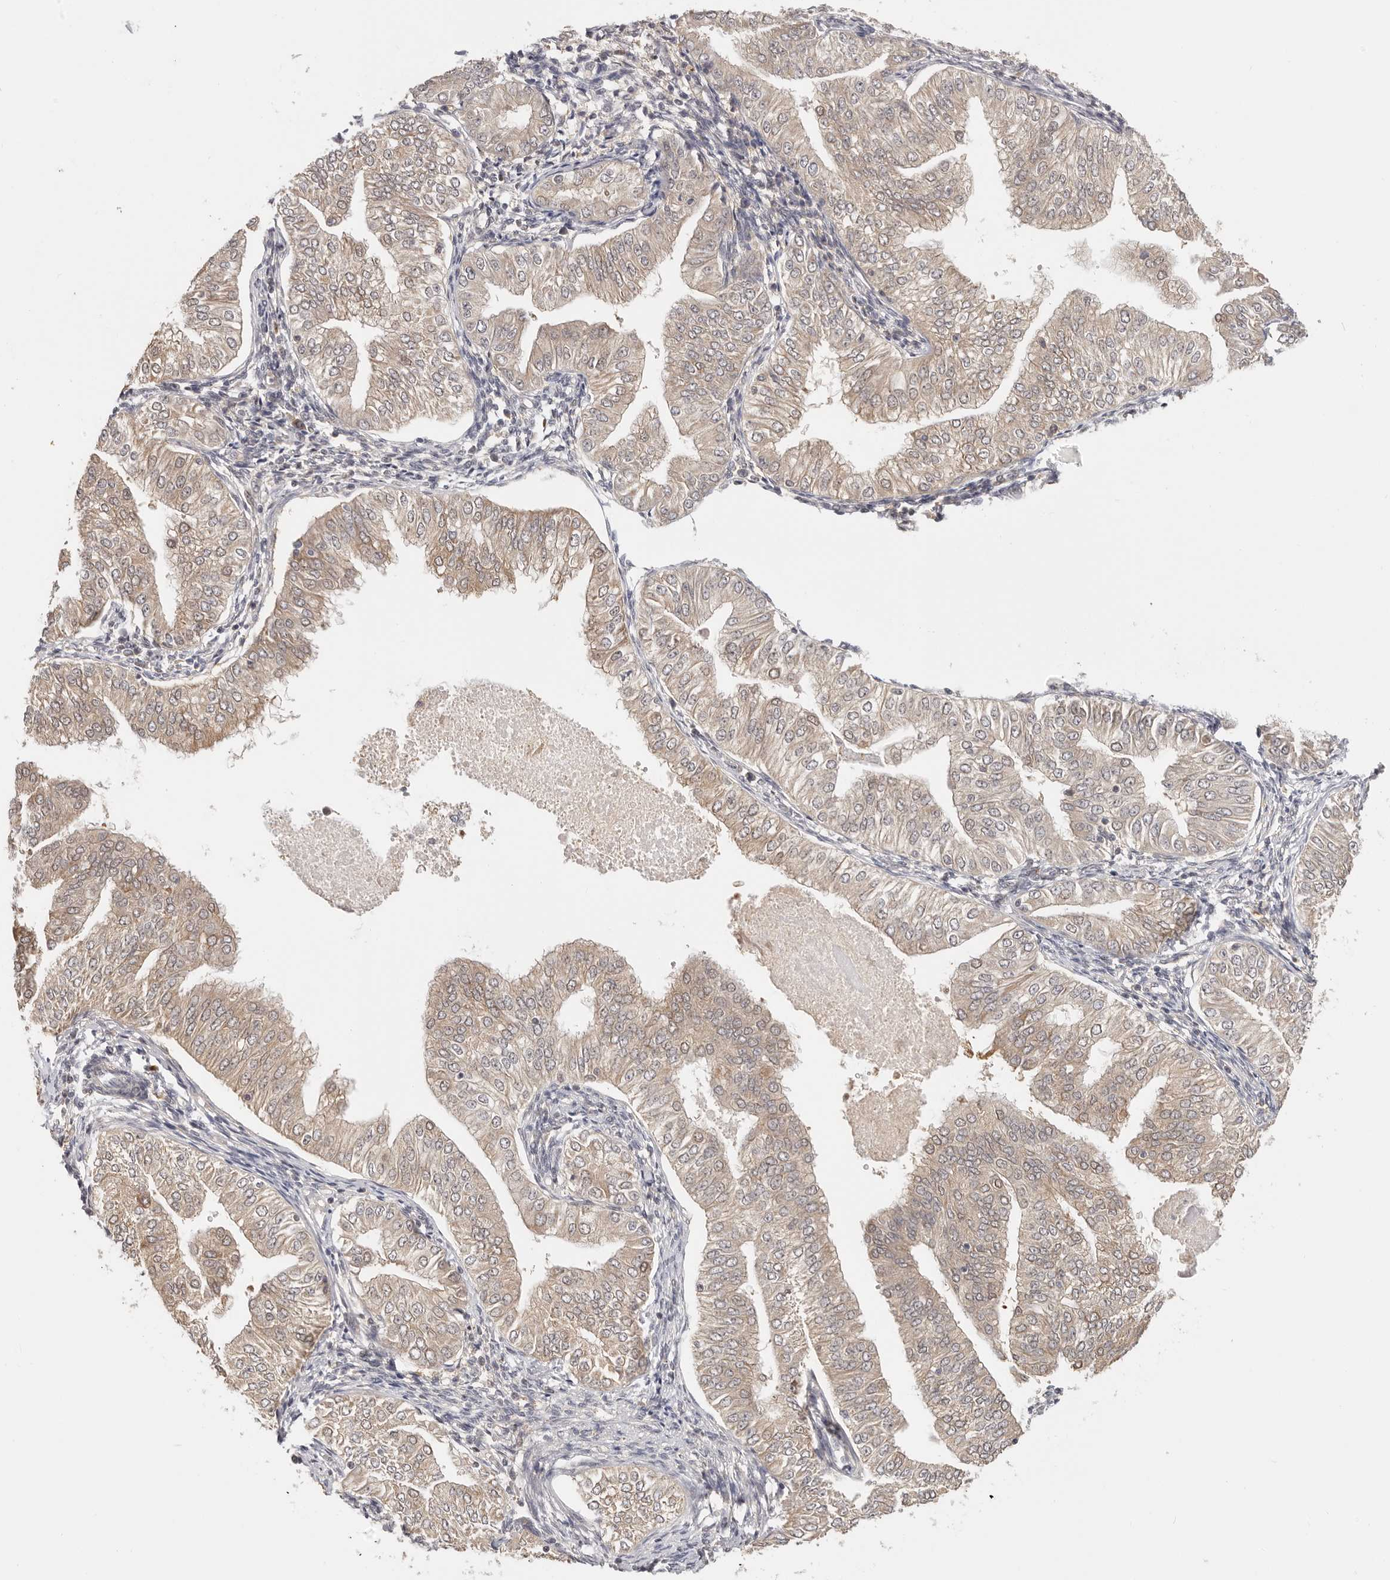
{"staining": {"intensity": "weak", "quantity": ">75%", "location": "cytoplasmic/membranous"}, "tissue": "endometrial cancer", "cell_type": "Tumor cells", "image_type": "cancer", "snomed": [{"axis": "morphology", "description": "Normal tissue, NOS"}, {"axis": "morphology", "description": "Adenocarcinoma, NOS"}, {"axis": "topography", "description": "Endometrium"}], "caption": "Immunohistochemical staining of endometrial adenocarcinoma displays low levels of weak cytoplasmic/membranous protein staining in about >75% of tumor cells. Using DAB (brown) and hematoxylin (blue) stains, captured at high magnification using brightfield microscopy.", "gene": "LARP7", "patient": {"sex": "female", "age": 53}}